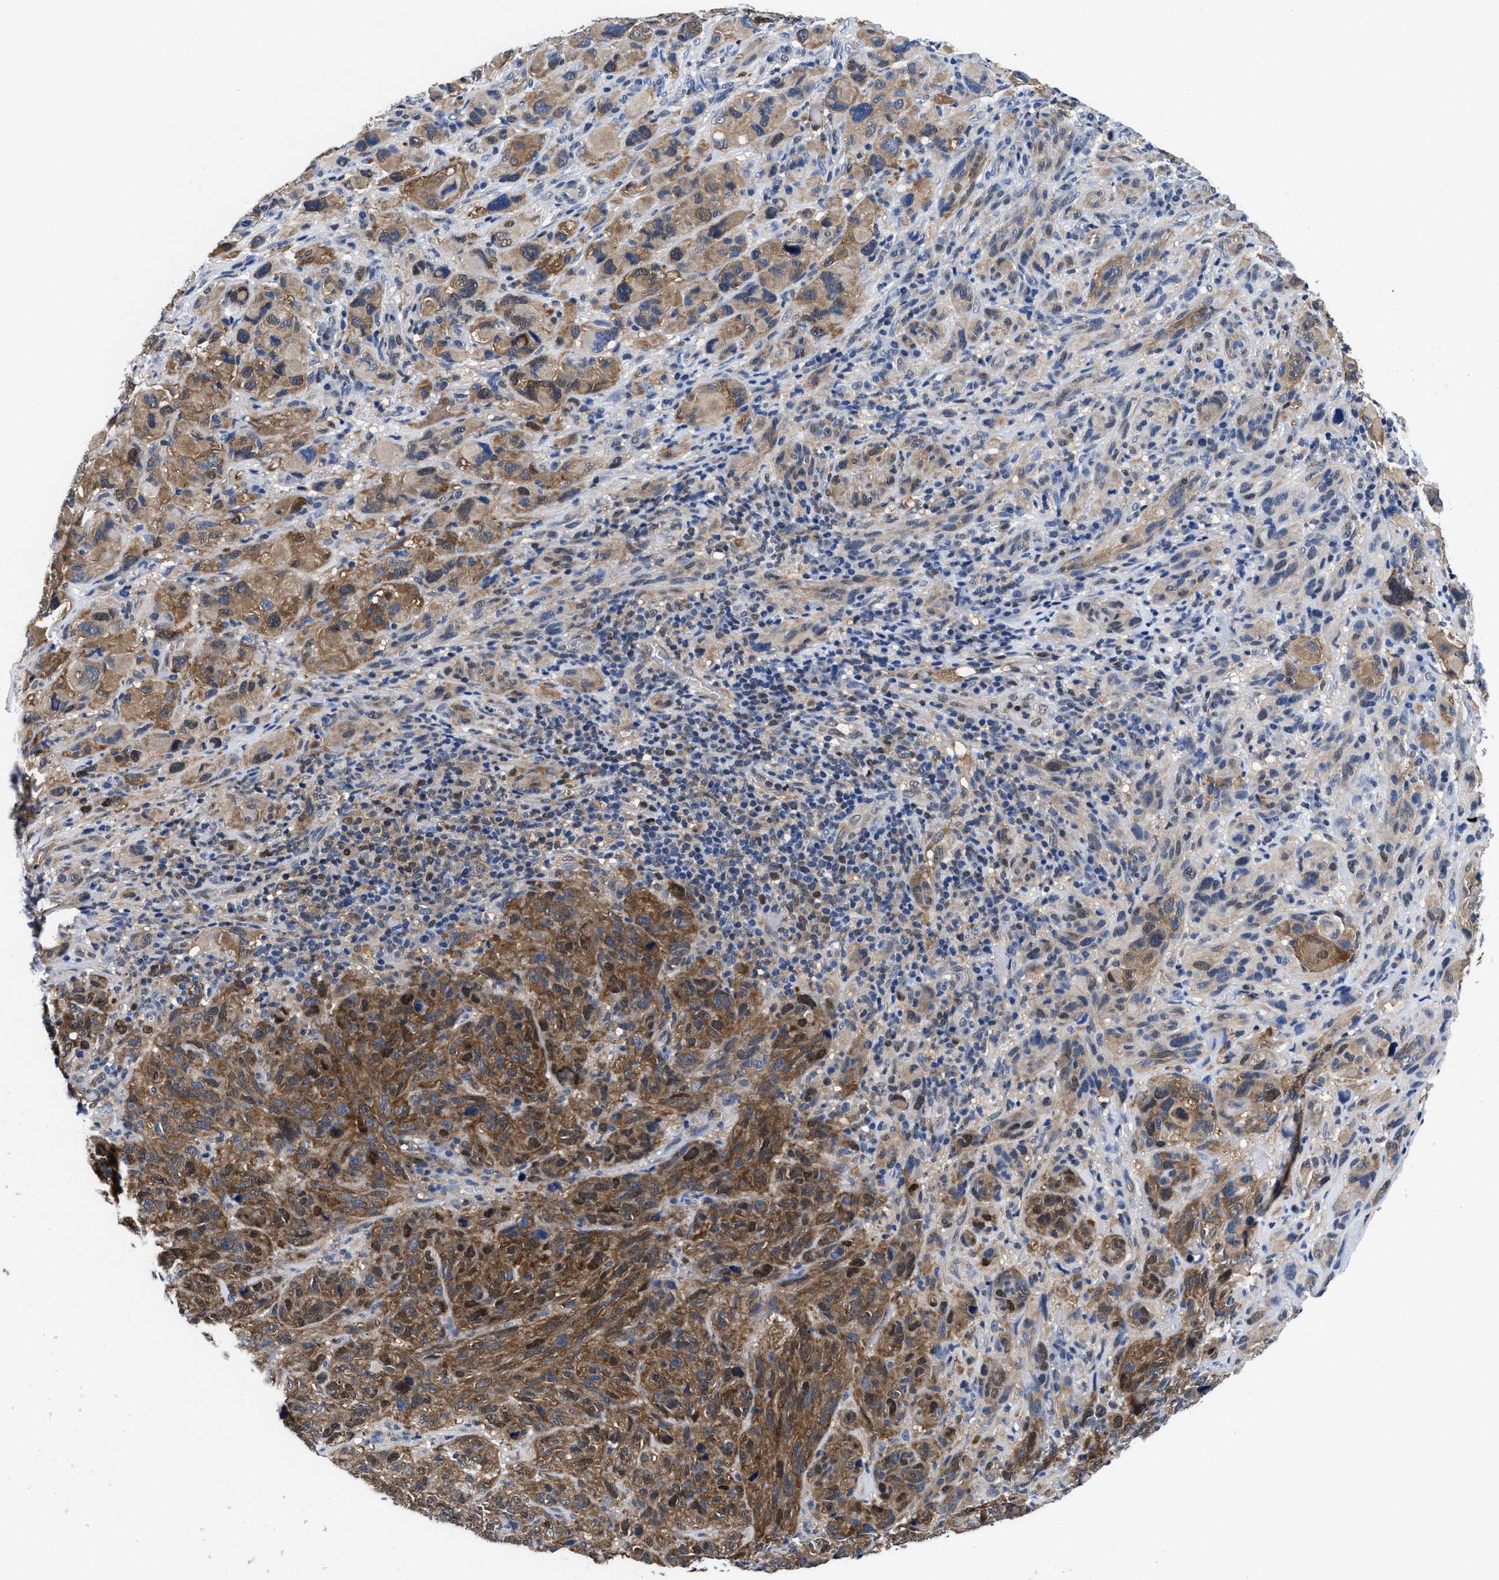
{"staining": {"intensity": "moderate", "quantity": ">75%", "location": "cytoplasmic/membranous"}, "tissue": "melanoma", "cell_type": "Tumor cells", "image_type": "cancer", "snomed": [{"axis": "morphology", "description": "Malignant melanoma, NOS"}, {"axis": "topography", "description": "Skin of head"}], "caption": "Malignant melanoma stained with a brown dye displays moderate cytoplasmic/membranous positive positivity in about >75% of tumor cells.", "gene": "ACLY", "patient": {"sex": "male", "age": 96}}